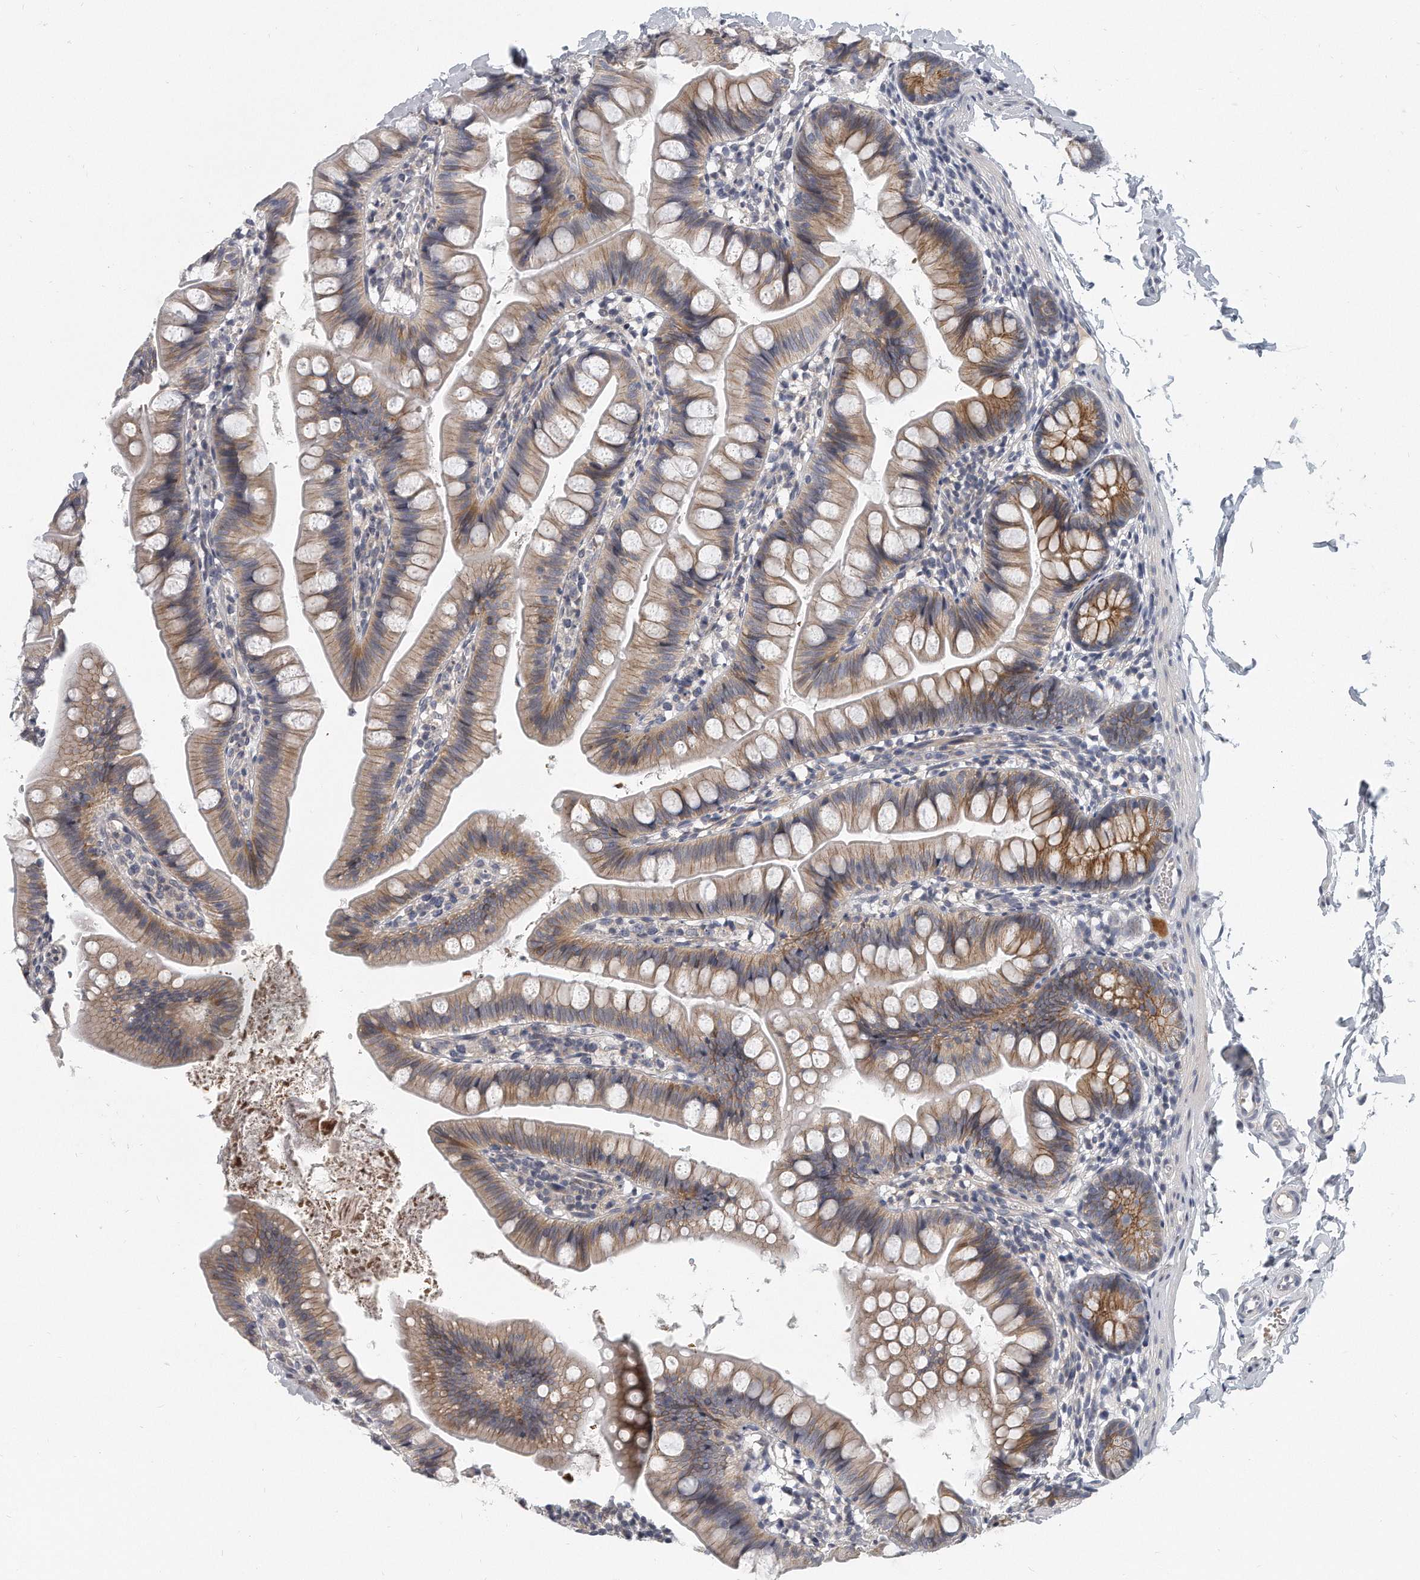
{"staining": {"intensity": "moderate", "quantity": ">75%", "location": "cytoplasmic/membranous"}, "tissue": "small intestine", "cell_type": "Glandular cells", "image_type": "normal", "snomed": [{"axis": "morphology", "description": "Normal tissue, NOS"}, {"axis": "topography", "description": "Small intestine"}], "caption": "Human small intestine stained with a brown dye demonstrates moderate cytoplasmic/membranous positive positivity in about >75% of glandular cells.", "gene": "PLEKHA6", "patient": {"sex": "male", "age": 7}}